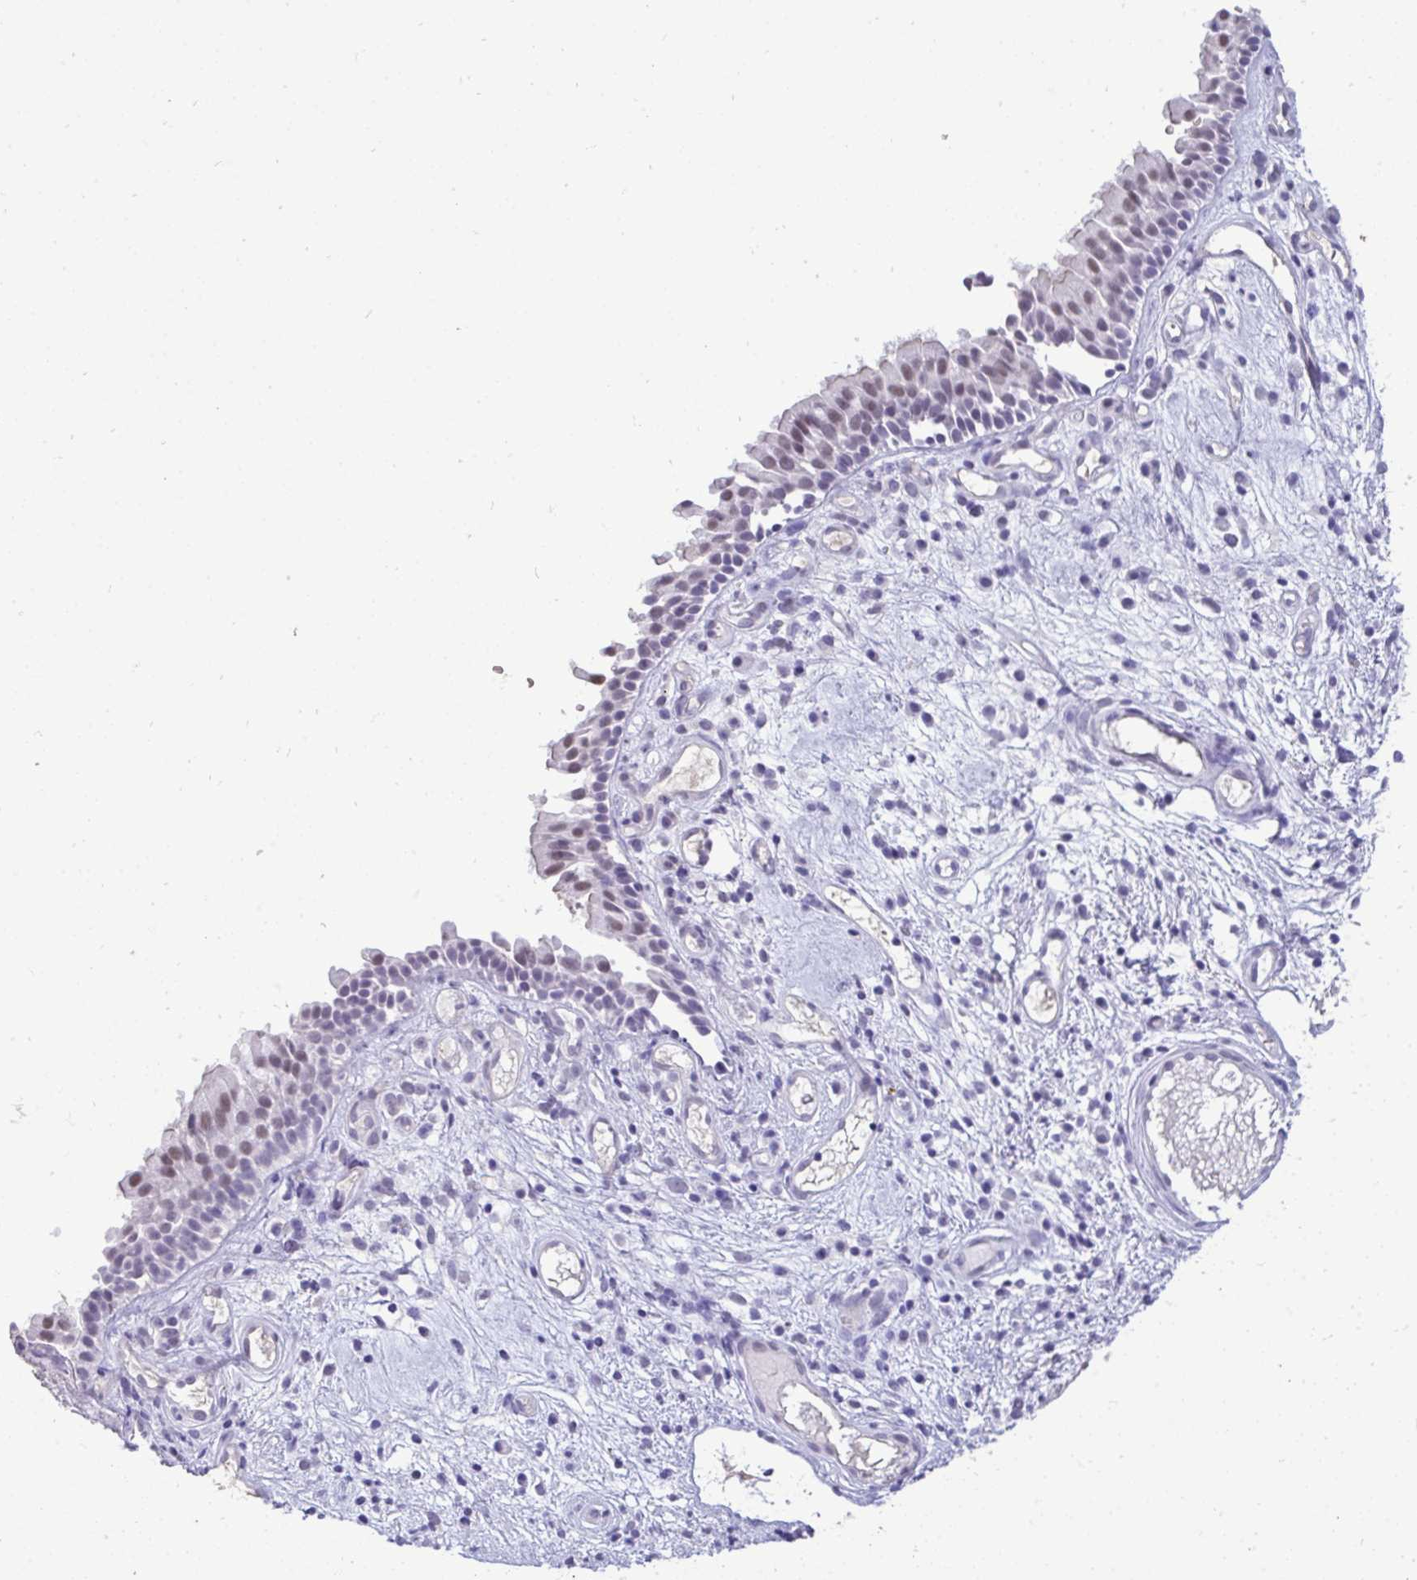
{"staining": {"intensity": "weak", "quantity": "25%-75%", "location": "nuclear"}, "tissue": "nasopharynx", "cell_type": "Respiratory epithelial cells", "image_type": "normal", "snomed": [{"axis": "morphology", "description": "Normal tissue, NOS"}, {"axis": "morphology", "description": "Inflammation, NOS"}, {"axis": "topography", "description": "Nasopharynx"}], "caption": "The micrograph demonstrates immunohistochemical staining of normal nasopharynx. There is weak nuclear expression is present in about 25%-75% of respiratory epithelial cells. (DAB = brown stain, brightfield microscopy at high magnification).", "gene": "PRM2", "patient": {"sex": "male", "age": 54}}